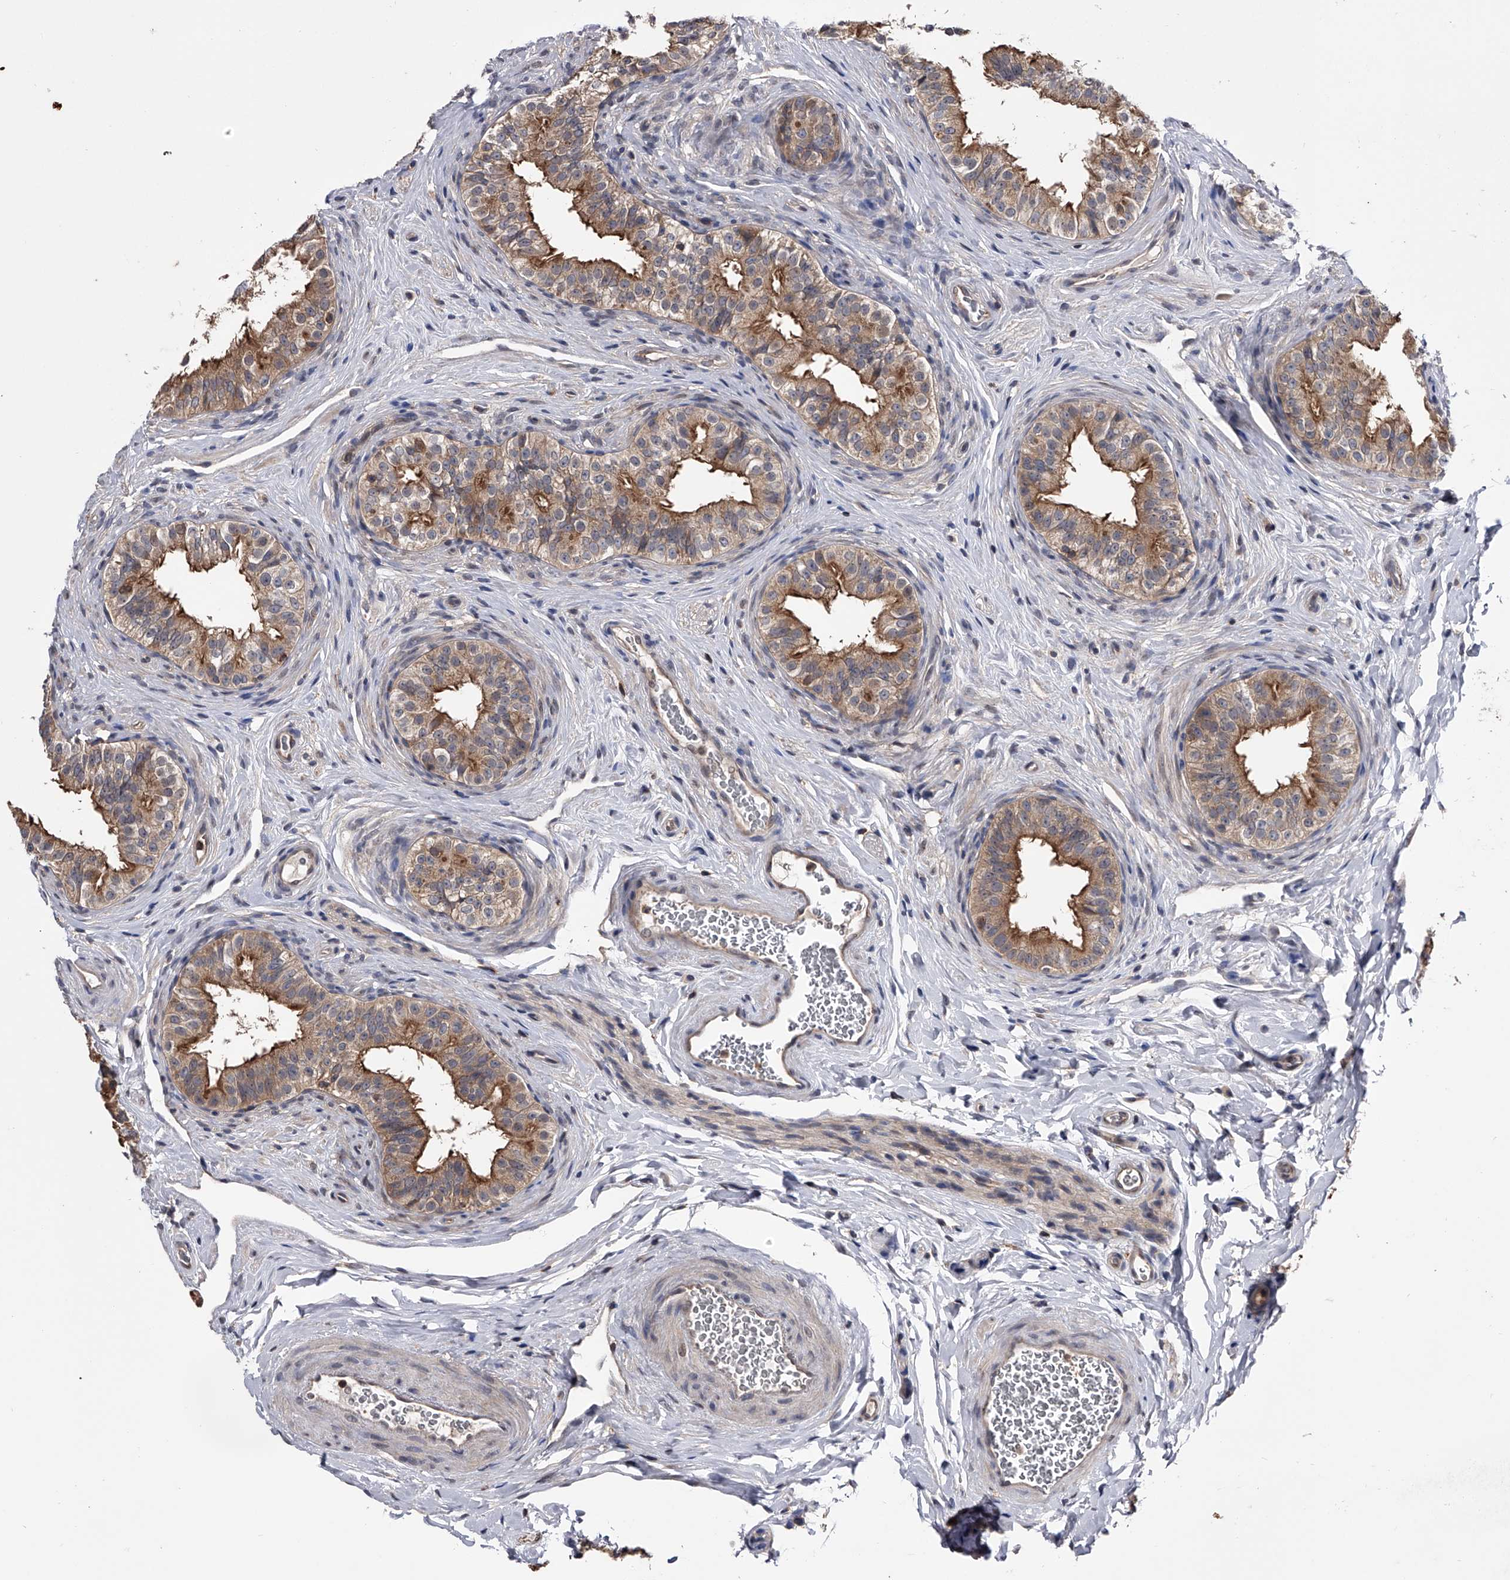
{"staining": {"intensity": "moderate", "quantity": ">75%", "location": "cytoplasmic/membranous"}, "tissue": "epididymis", "cell_type": "Glandular cells", "image_type": "normal", "snomed": [{"axis": "morphology", "description": "Normal tissue, NOS"}, {"axis": "topography", "description": "Epididymis"}], "caption": "Immunohistochemistry of benign human epididymis exhibits medium levels of moderate cytoplasmic/membranous staining in approximately >75% of glandular cells. (Stains: DAB (3,3'-diaminobenzidine) in brown, nuclei in blue, Microscopy: brightfield microscopy at high magnification).", "gene": "PAN3", "patient": {"sex": "male", "age": 49}}